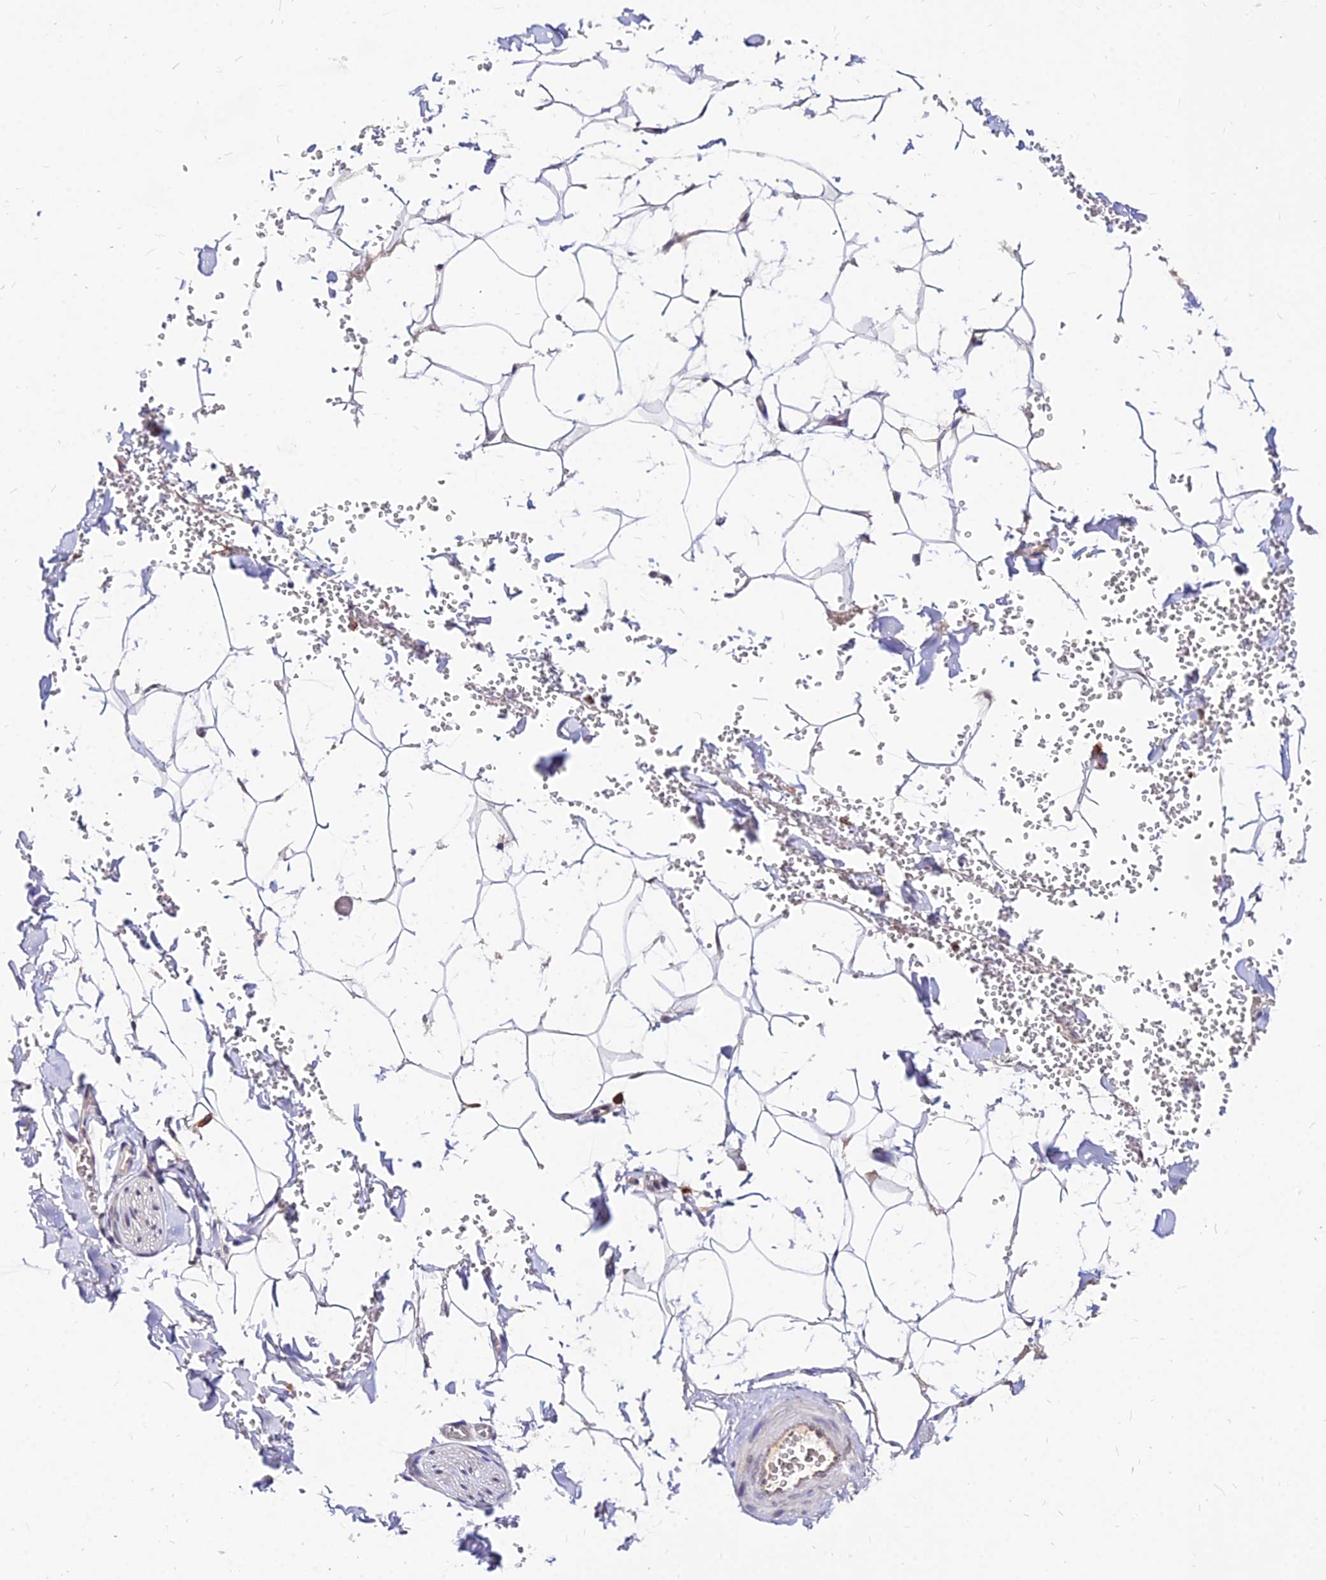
{"staining": {"intensity": "negative", "quantity": "none", "location": "none"}, "tissue": "adipose tissue", "cell_type": "Adipocytes", "image_type": "normal", "snomed": [{"axis": "morphology", "description": "Normal tissue, NOS"}, {"axis": "topography", "description": "Gallbladder"}, {"axis": "topography", "description": "Peripheral nerve tissue"}], "caption": "Histopathology image shows no significant protein positivity in adipocytes of normal adipose tissue.", "gene": "C11orf68", "patient": {"sex": "male", "age": 38}}